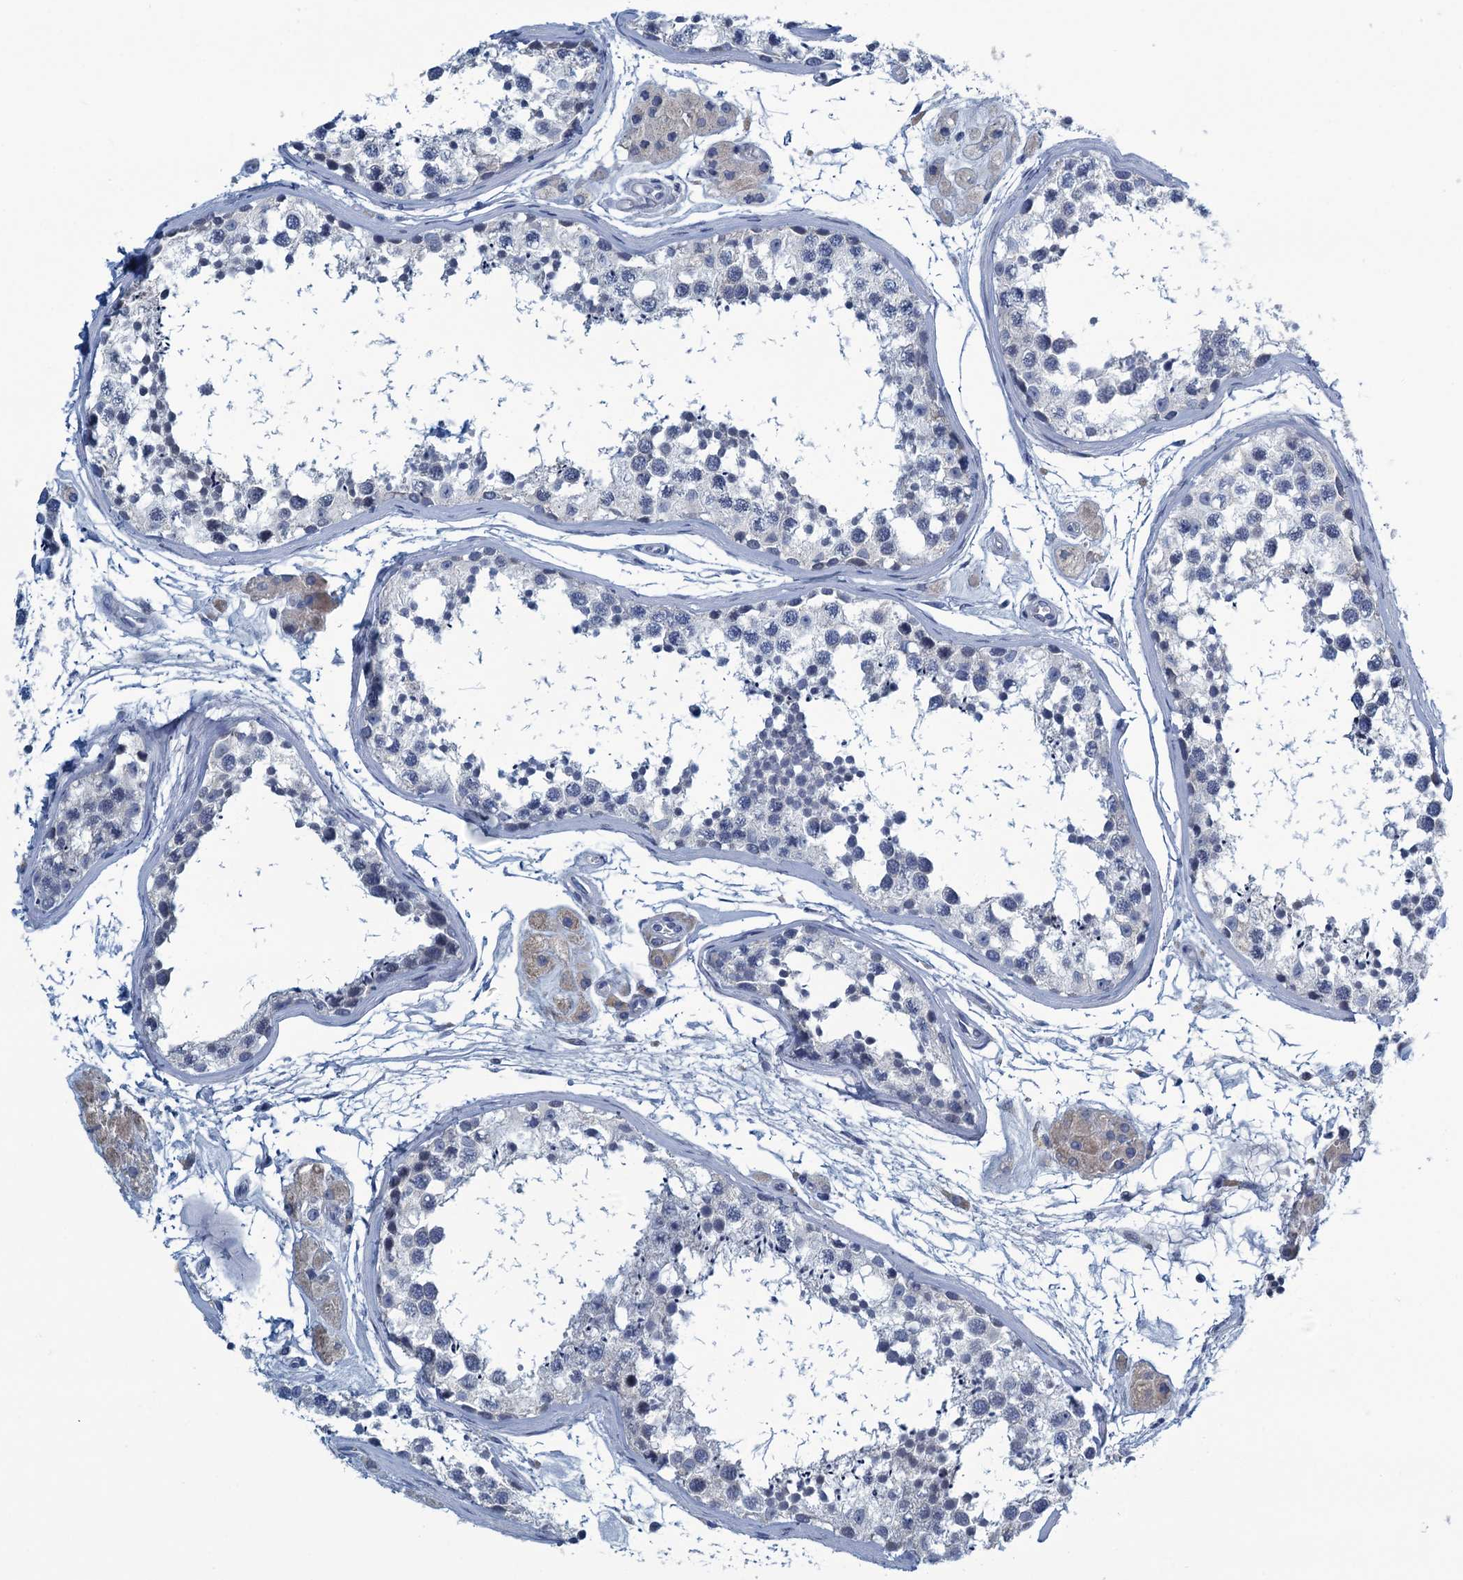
{"staining": {"intensity": "negative", "quantity": "none", "location": "none"}, "tissue": "testis", "cell_type": "Cells in seminiferous ducts", "image_type": "normal", "snomed": [{"axis": "morphology", "description": "Normal tissue, NOS"}, {"axis": "topography", "description": "Testis"}], "caption": "IHC image of unremarkable human testis stained for a protein (brown), which displays no staining in cells in seminiferous ducts. Brightfield microscopy of IHC stained with DAB (3,3'-diaminobenzidine) (brown) and hematoxylin (blue), captured at high magnification.", "gene": "C10orf88", "patient": {"sex": "male", "age": 56}}